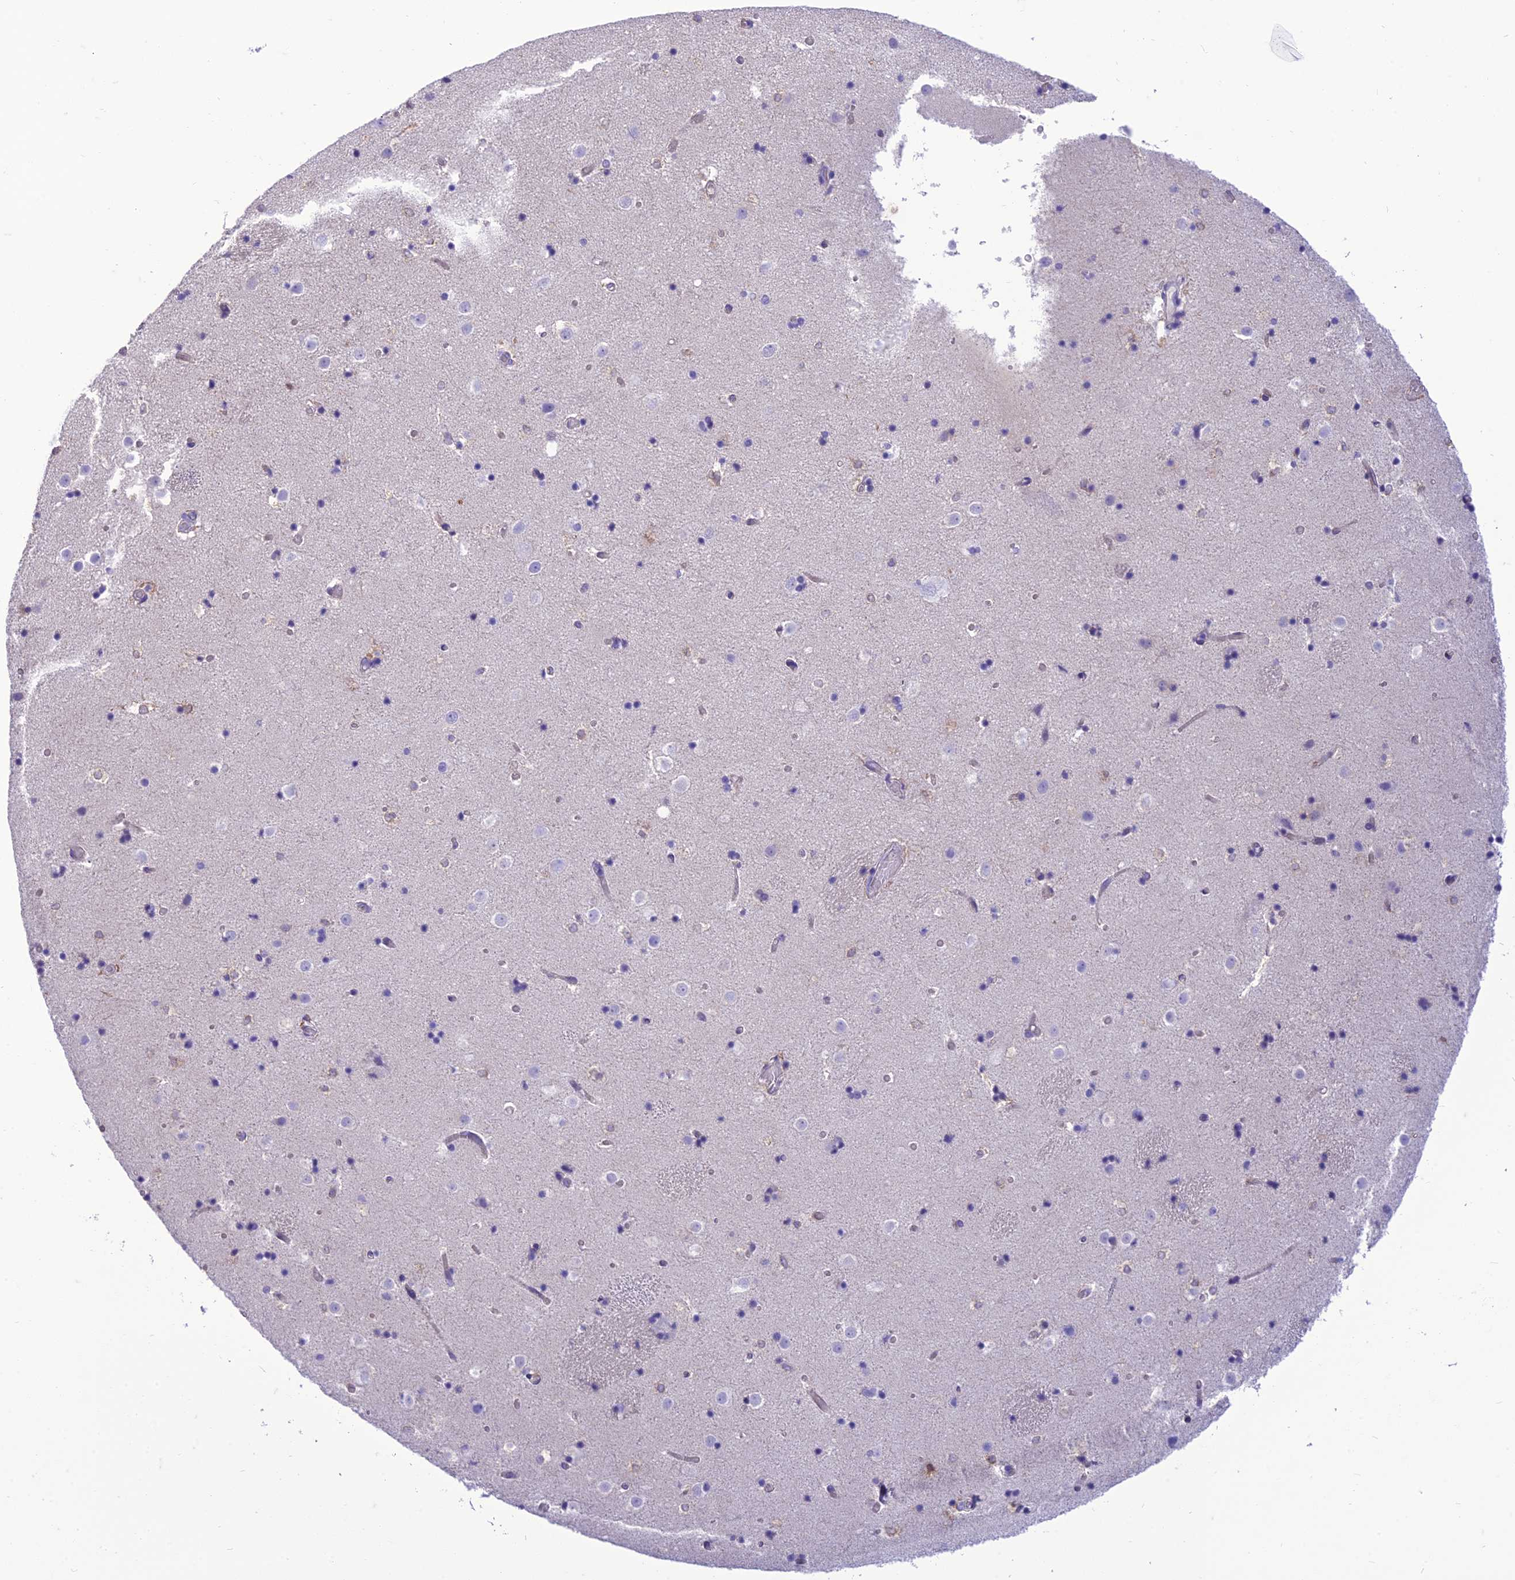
{"staining": {"intensity": "moderate", "quantity": "<25%", "location": "cytoplasmic/membranous"}, "tissue": "caudate", "cell_type": "Glial cells", "image_type": "normal", "snomed": [{"axis": "morphology", "description": "Normal tissue, NOS"}, {"axis": "topography", "description": "Lateral ventricle wall"}], "caption": "Glial cells demonstrate moderate cytoplasmic/membranous expression in approximately <25% of cells in unremarkable caudate. (DAB (3,3'-diaminobenzidine) = brown stain, brightfield microscopy at high magnification).", "gene": "DHDH", "patient": {"sex": "female", "age": 52}}